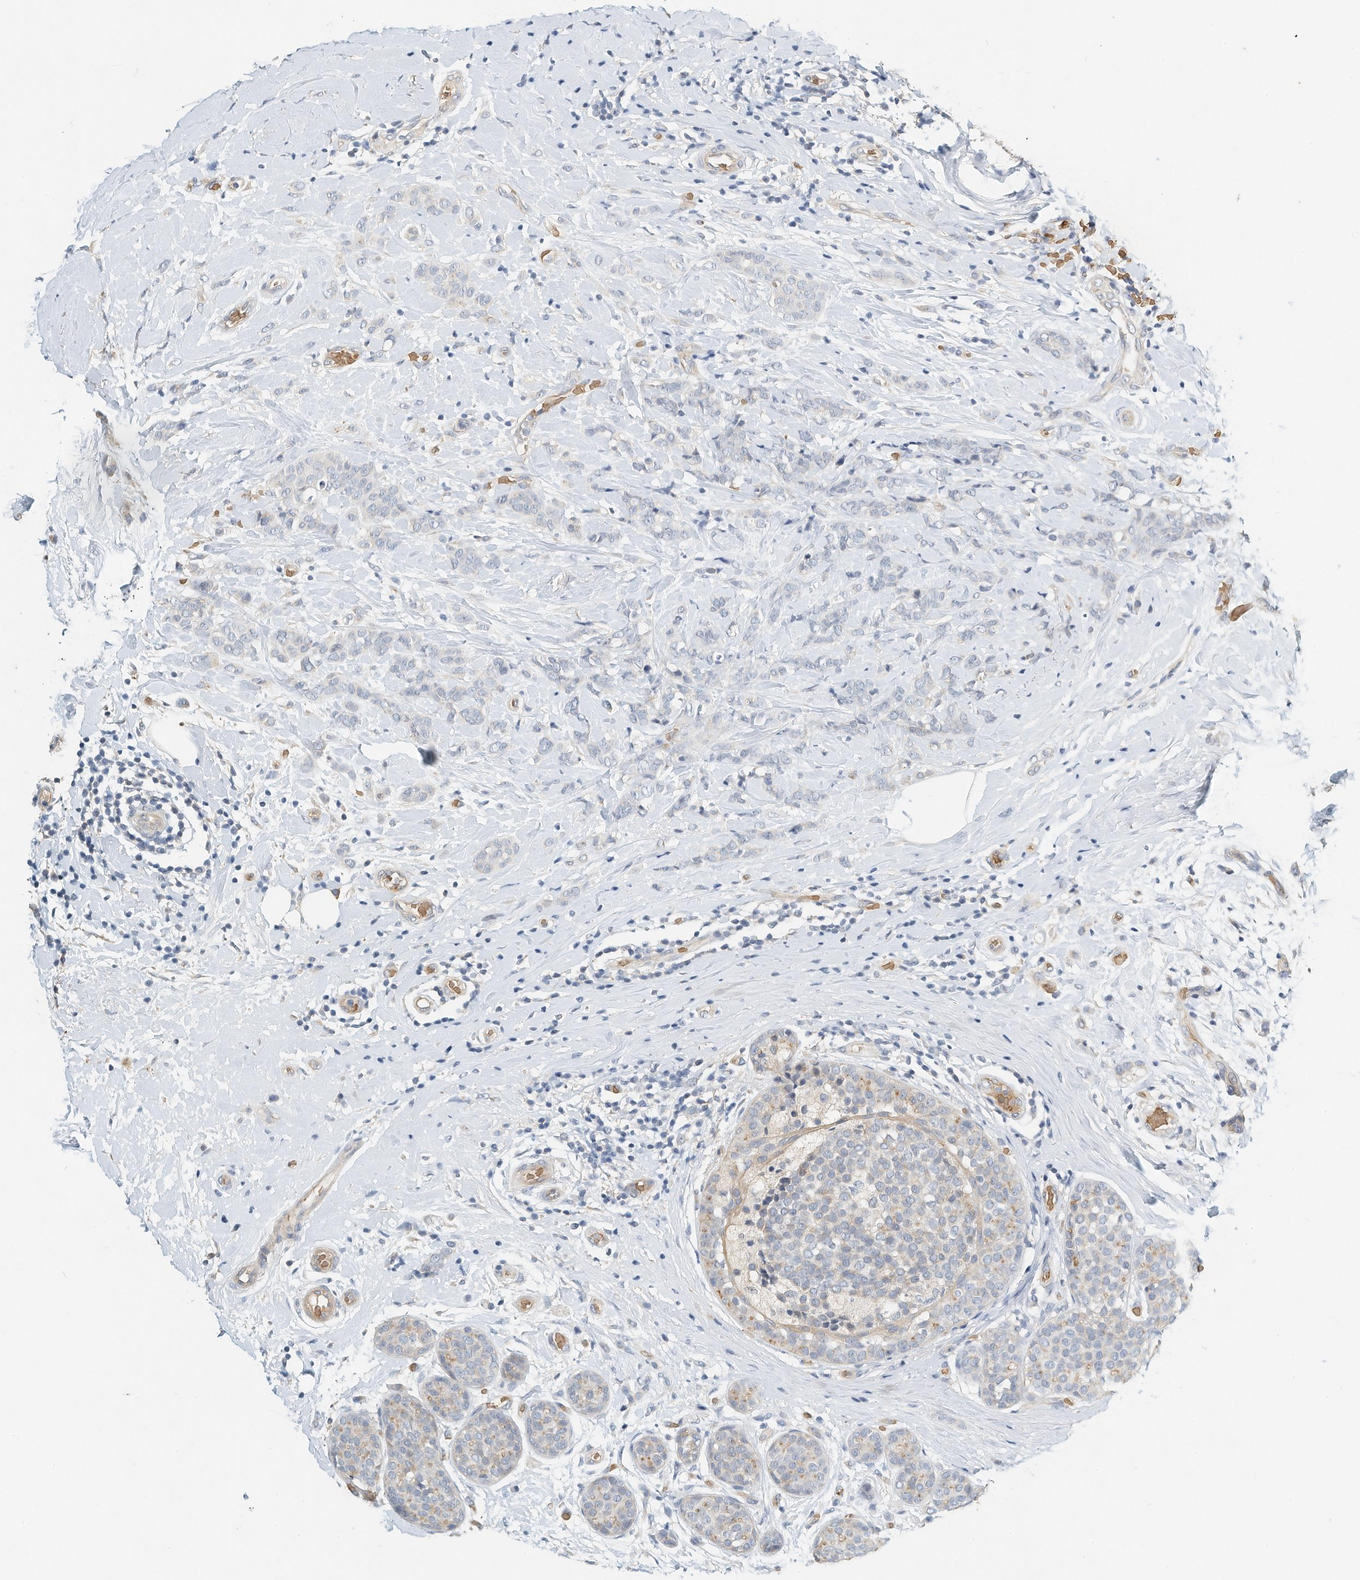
{"staining": {"intensity": "negative", "quantity": "none", "location": "none"}, "tissue": "breast cancer", "cell_type": "Tumor cells", "image_type": "cancer", "snomed": [{"axis": "morphology", "description": "Lobular carcinoma, in situ"}, {"axis": "morphology", "description": "Lobular carcinoma"}, {"axis": "topography", "description": "Breast"}], "caption": "Protein analysis of breast lobular carcinoma demonstrates no significant positivity in tumor cells.", "gene": "RCAN3", "patient": {"sex": "female", "age": 41}}